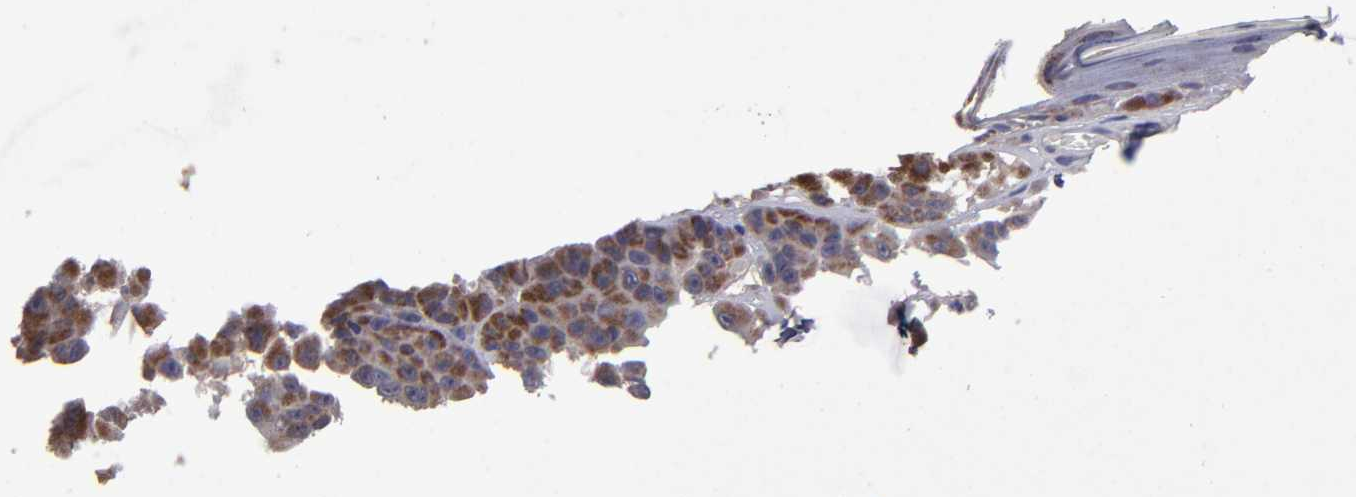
{"staining": {"intensity": "moderate", "quantity": ">75%", "location": "cytoplasmic/membranous"}, "tissue": "melanoma", "cell_type": "Tumor cells", "image_type": "cancer", "snomed": [{"axis": "morphology", "description": "Malignant melanoma, NOS"}, {"axis": "topography", "description": "Skin"}], "caption": "High-power microscopy captured an immunohistochemistry (IHC) photomicrograph of malignant melanoma, revealing moderate cytoplasmic/membranous positivity in about >75% of tumor cells.", "gene": "TIMM9", "patient": {"sex": "male", "age": 30}}